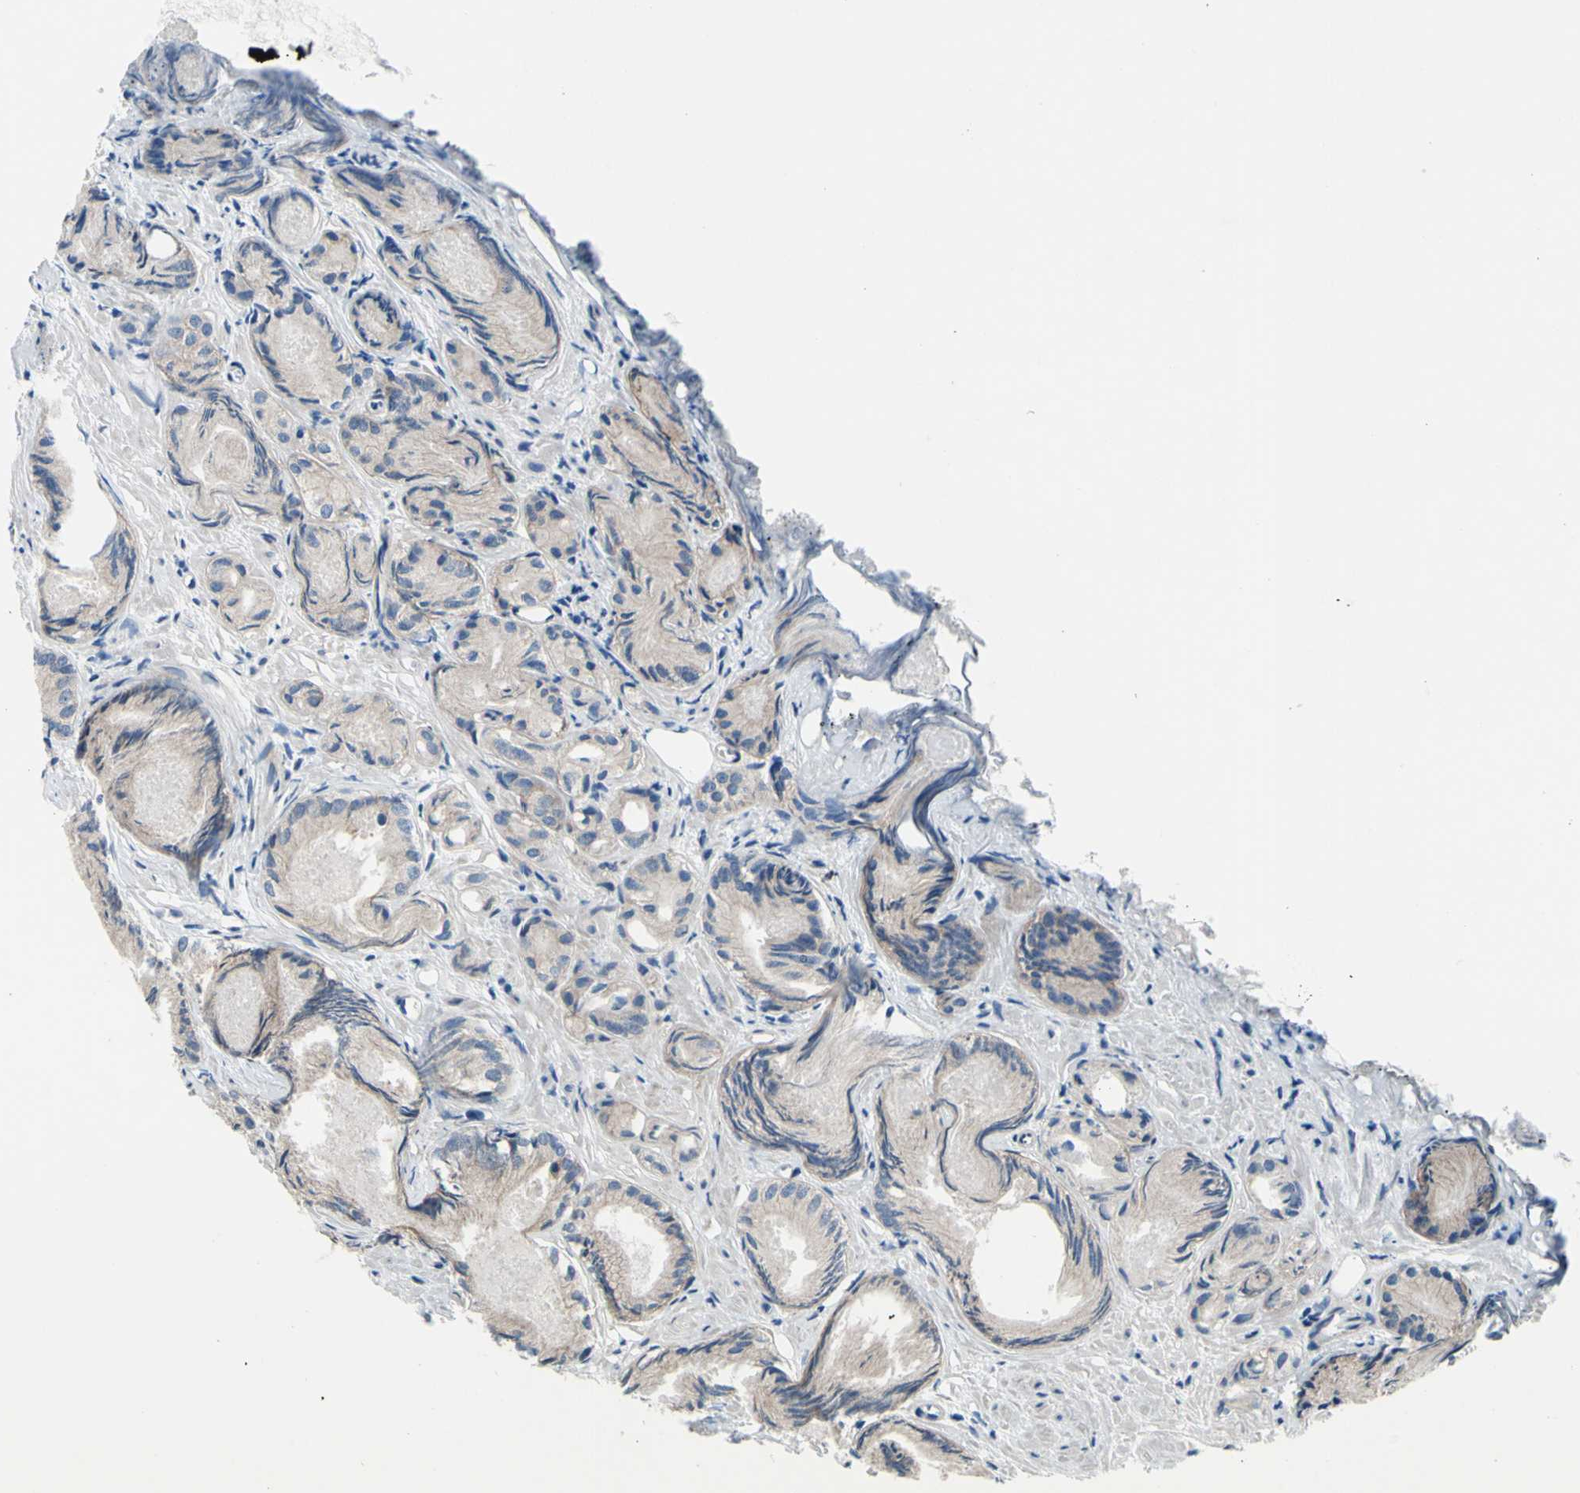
{"staining": {"intensity": "moderate", "quantity": "25%-75%", "location": "cytoplasmic/membranous"}, "tissue": "prostate cancer", "cell_type": "Tumor cells", "image_type": "cancer", "snomed": [{"axis": "morphology", "description": "Adenocarcinoma, Low grade"}, {"axis": "topography", "description": "Prostate"}], "caption": "Tumor cells exhibit medium levels of moderate cytoplasmic/membranous staining in about 25%-75% of cells in prostate cancer. (IHC, brightfield microscopy, high magnification).", "gene": "GRAMD2B", "patient": {"sex": "male", "age": 72}}